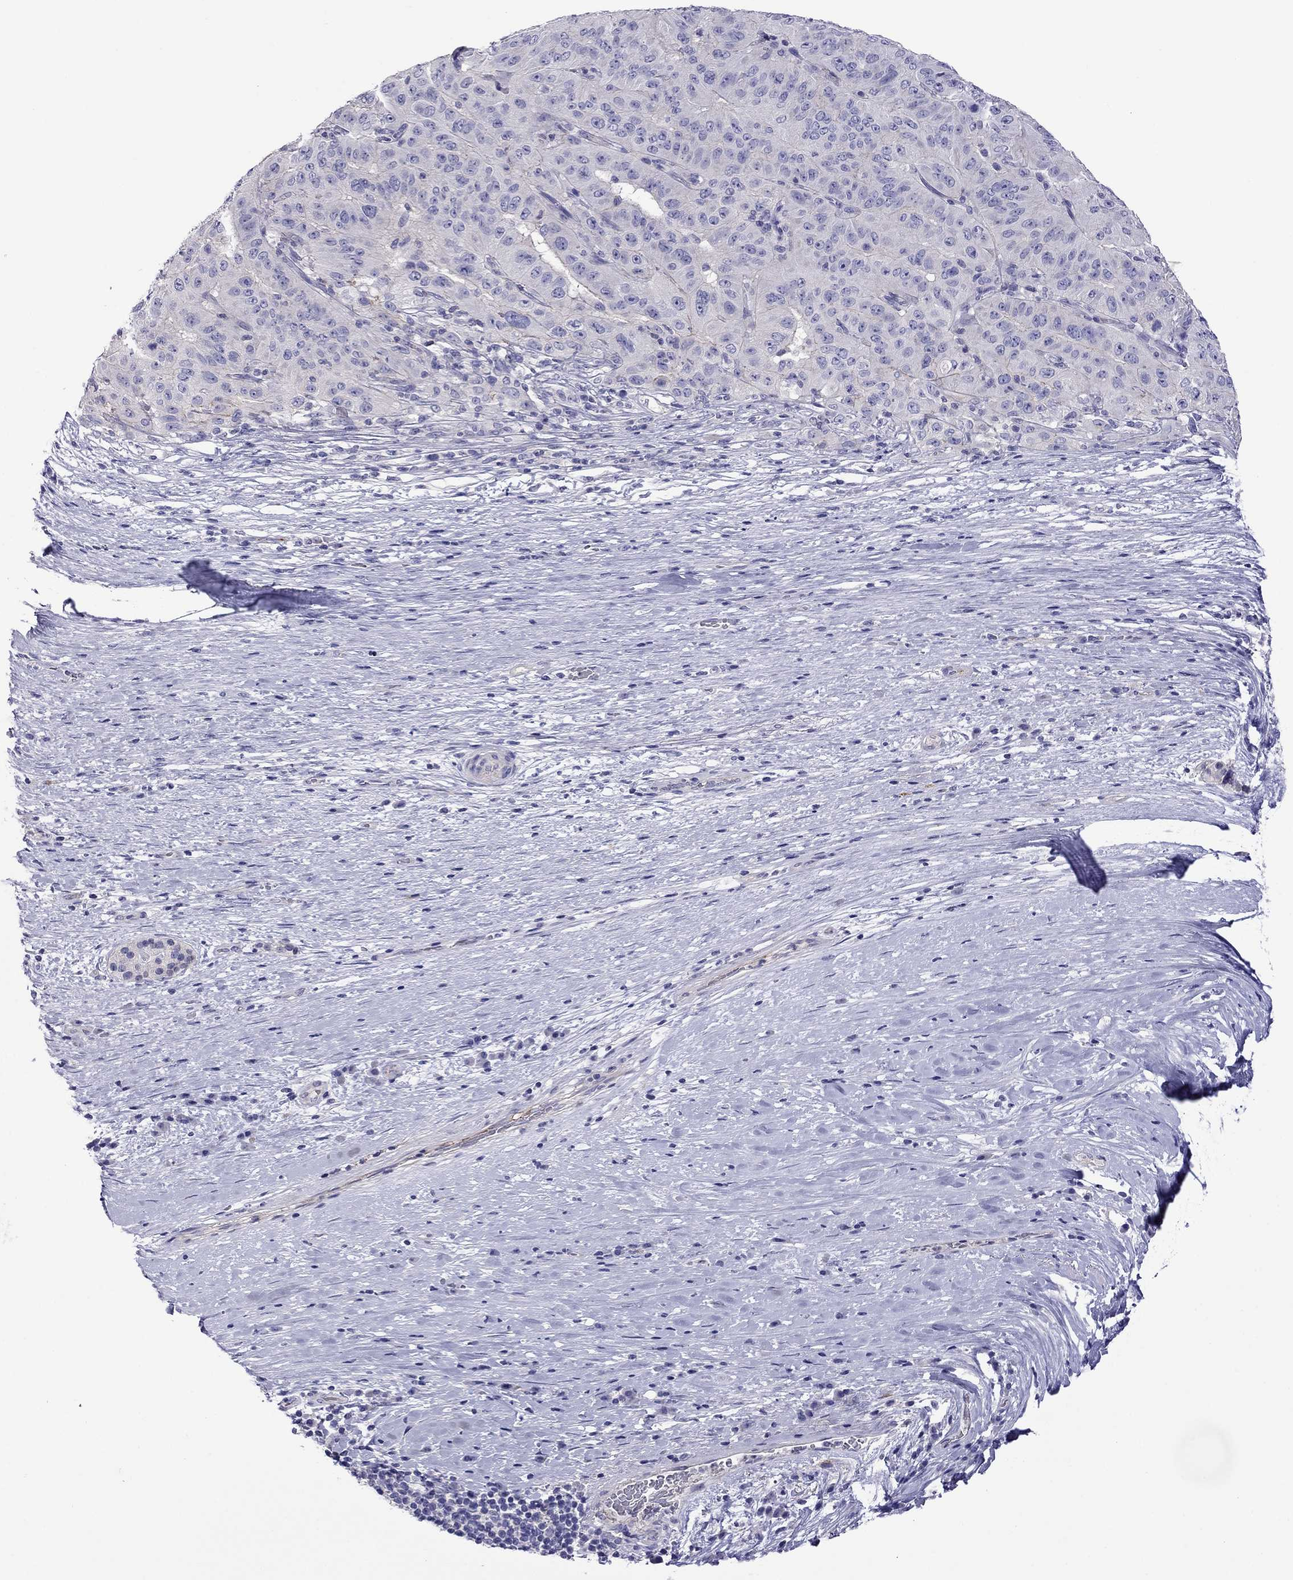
{"staining": {"intensity": "negative", "quantity": "none", "location": "none"}, "tissue": "pancreatic cancer", "cell_type": "Tumor cells", "image_type": "cancer", "snomed": [{"axis": "morphology", "description": "Adenocarcinoma, NOS"}, {"axis": "topography", "description": "Pancreas"}], "caption": "DAB immunohistochemical staining of adenocarcinoma (pancreatic) exhibits no significant positivity in tumor cells.", "gene": "STAR", "patient": {"sex": "male", "age": 63}}